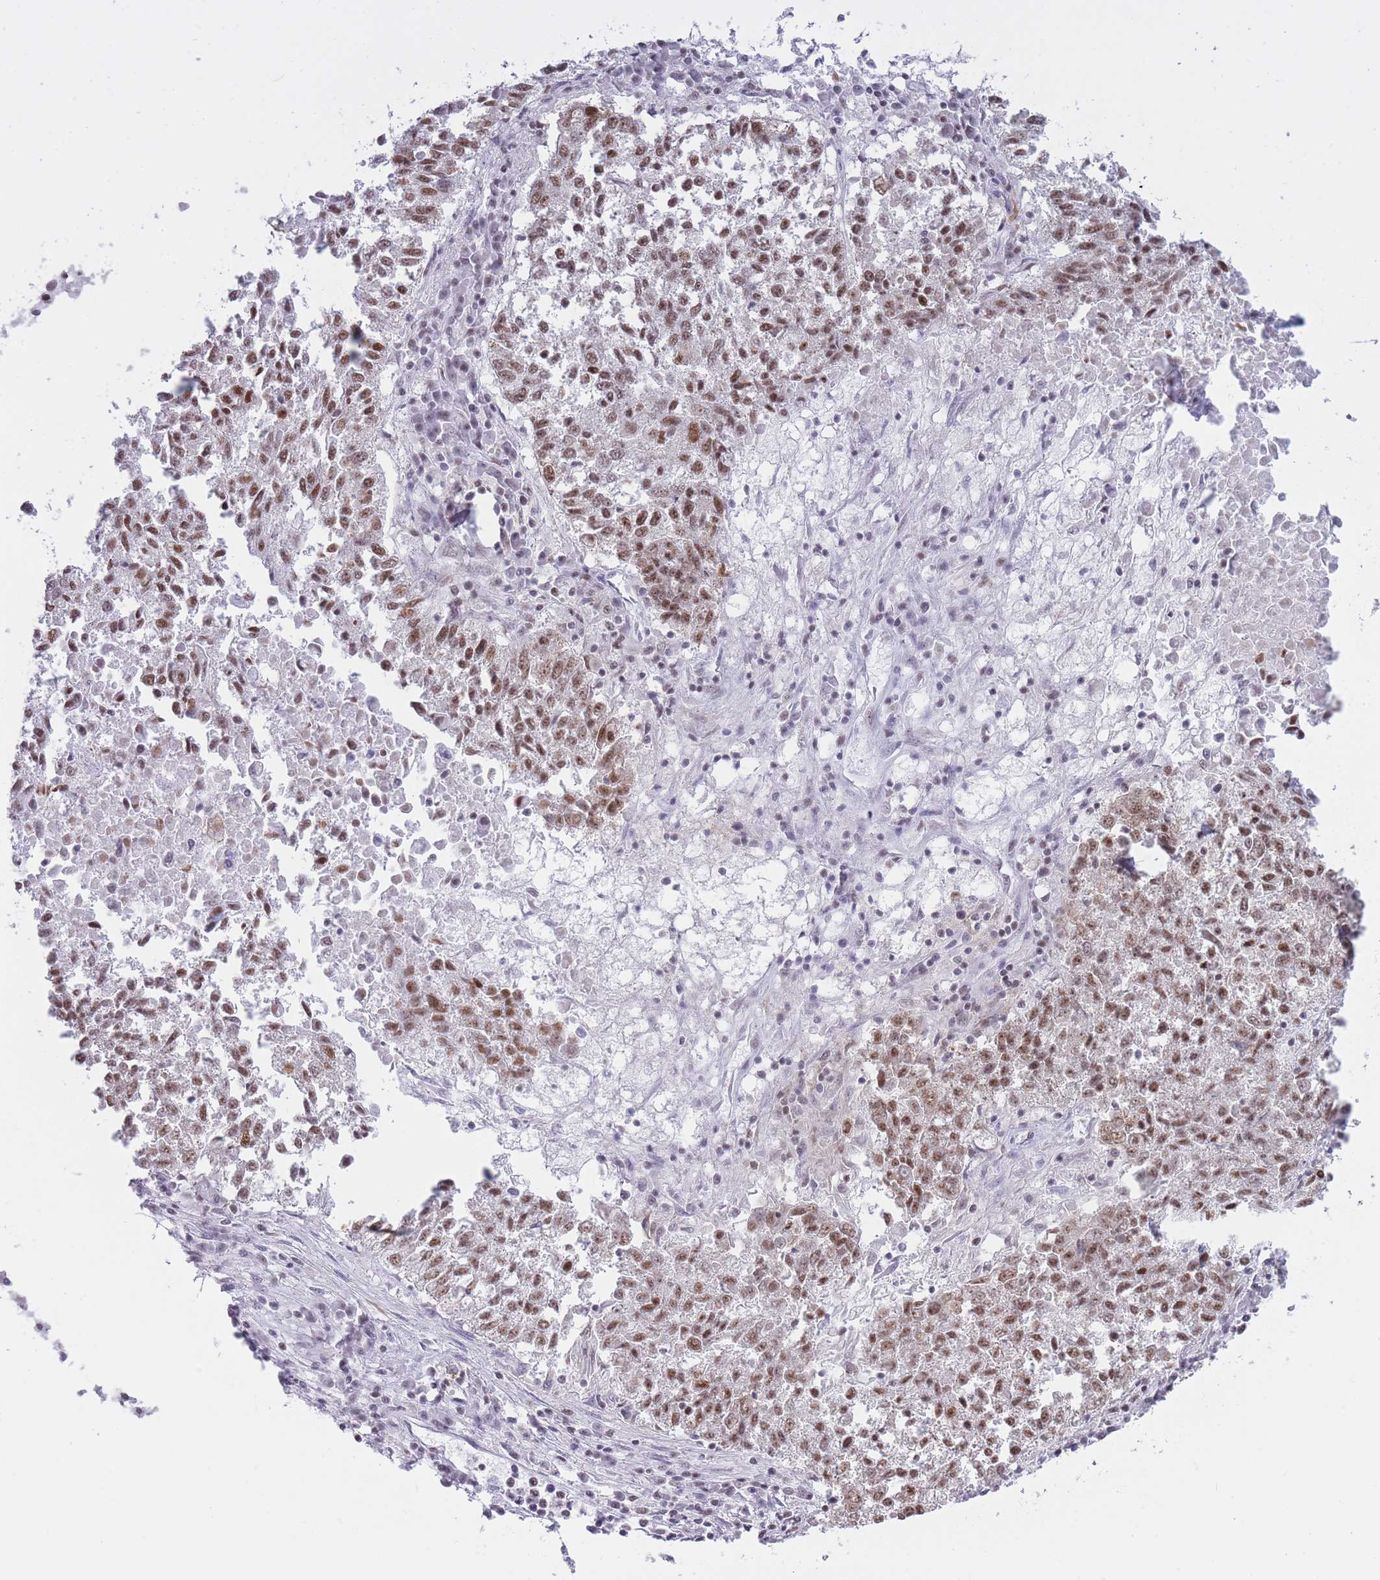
{"staining": {"intensity": "moderate", "quantity": ">75%", "location": "nuclear"}, "tissue": "lung cancer", "cell_type": "Tumor cells", "image_type": "cancer", "snomed": [{"axis": "morphology", "description": "Squamous cell carcinoma, NOS"}, {"axis": "topography", "description": "Lung"}], "caption": "Human lung cancer stained with a protein marker exhibits moderate staining in tumor cells.", "gene": "HNRNPUL1", "patient": {"sex": "male", "age": 73}}